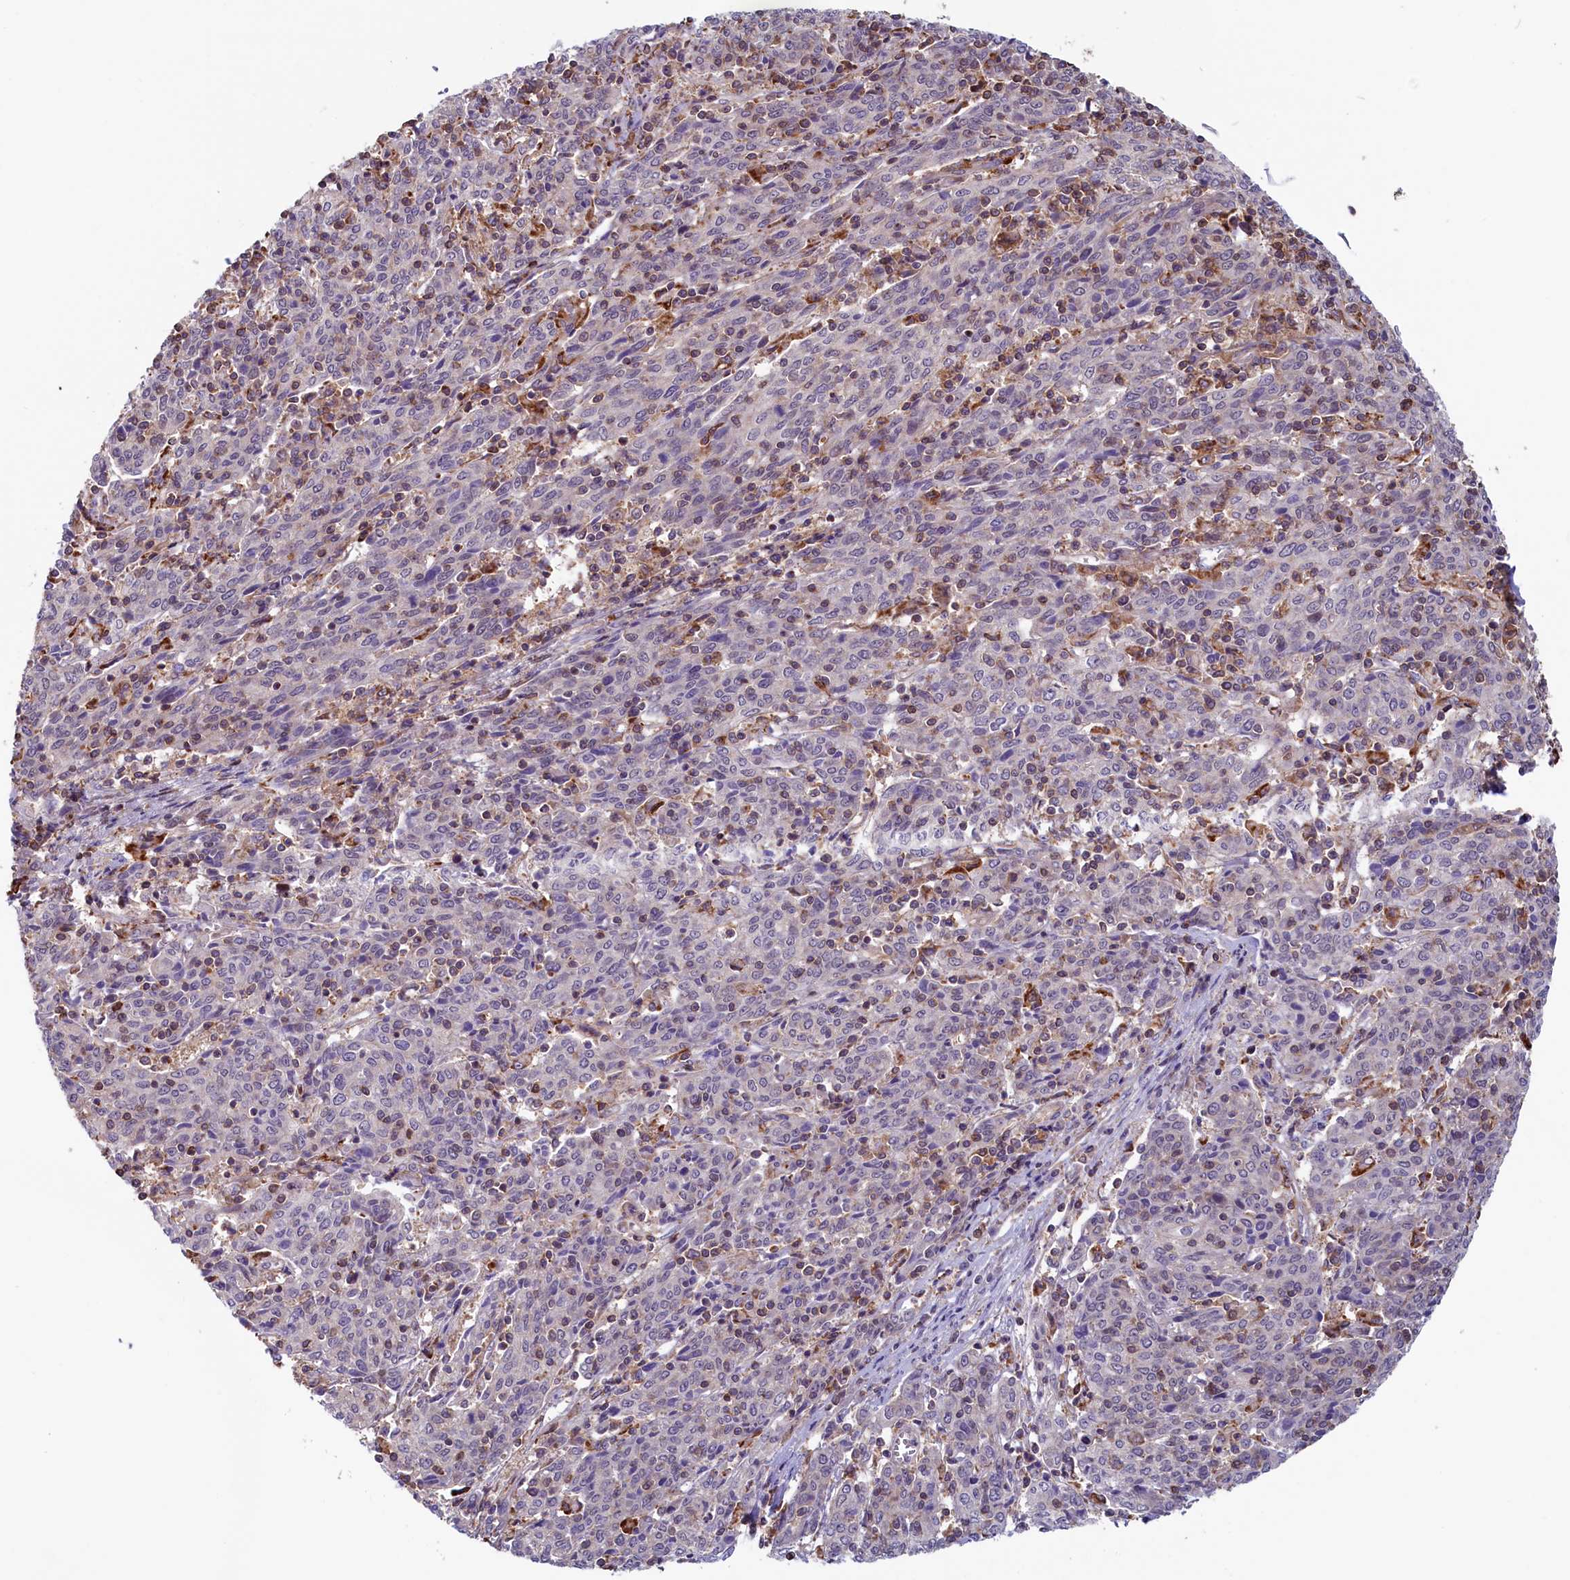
{"staining": {"intensity": "negative", "quantity": "none", "location": "none"}, "tissue": "cervical cancer", "cell_type": "Tumor cells", "image_type": "cancer", "snomed": [{"axis": "morphology", "description": "Squamous cell carcinoma, NOS"}, {"axis": "topography", "description": "Cervix"}], "caption": "Image shows no significant protein staining in tumor cells of cervical cancer (squamous cell carcinoma).", "gene": "CIAPIN1", "patient": {"sex": "female", "age": 67}}